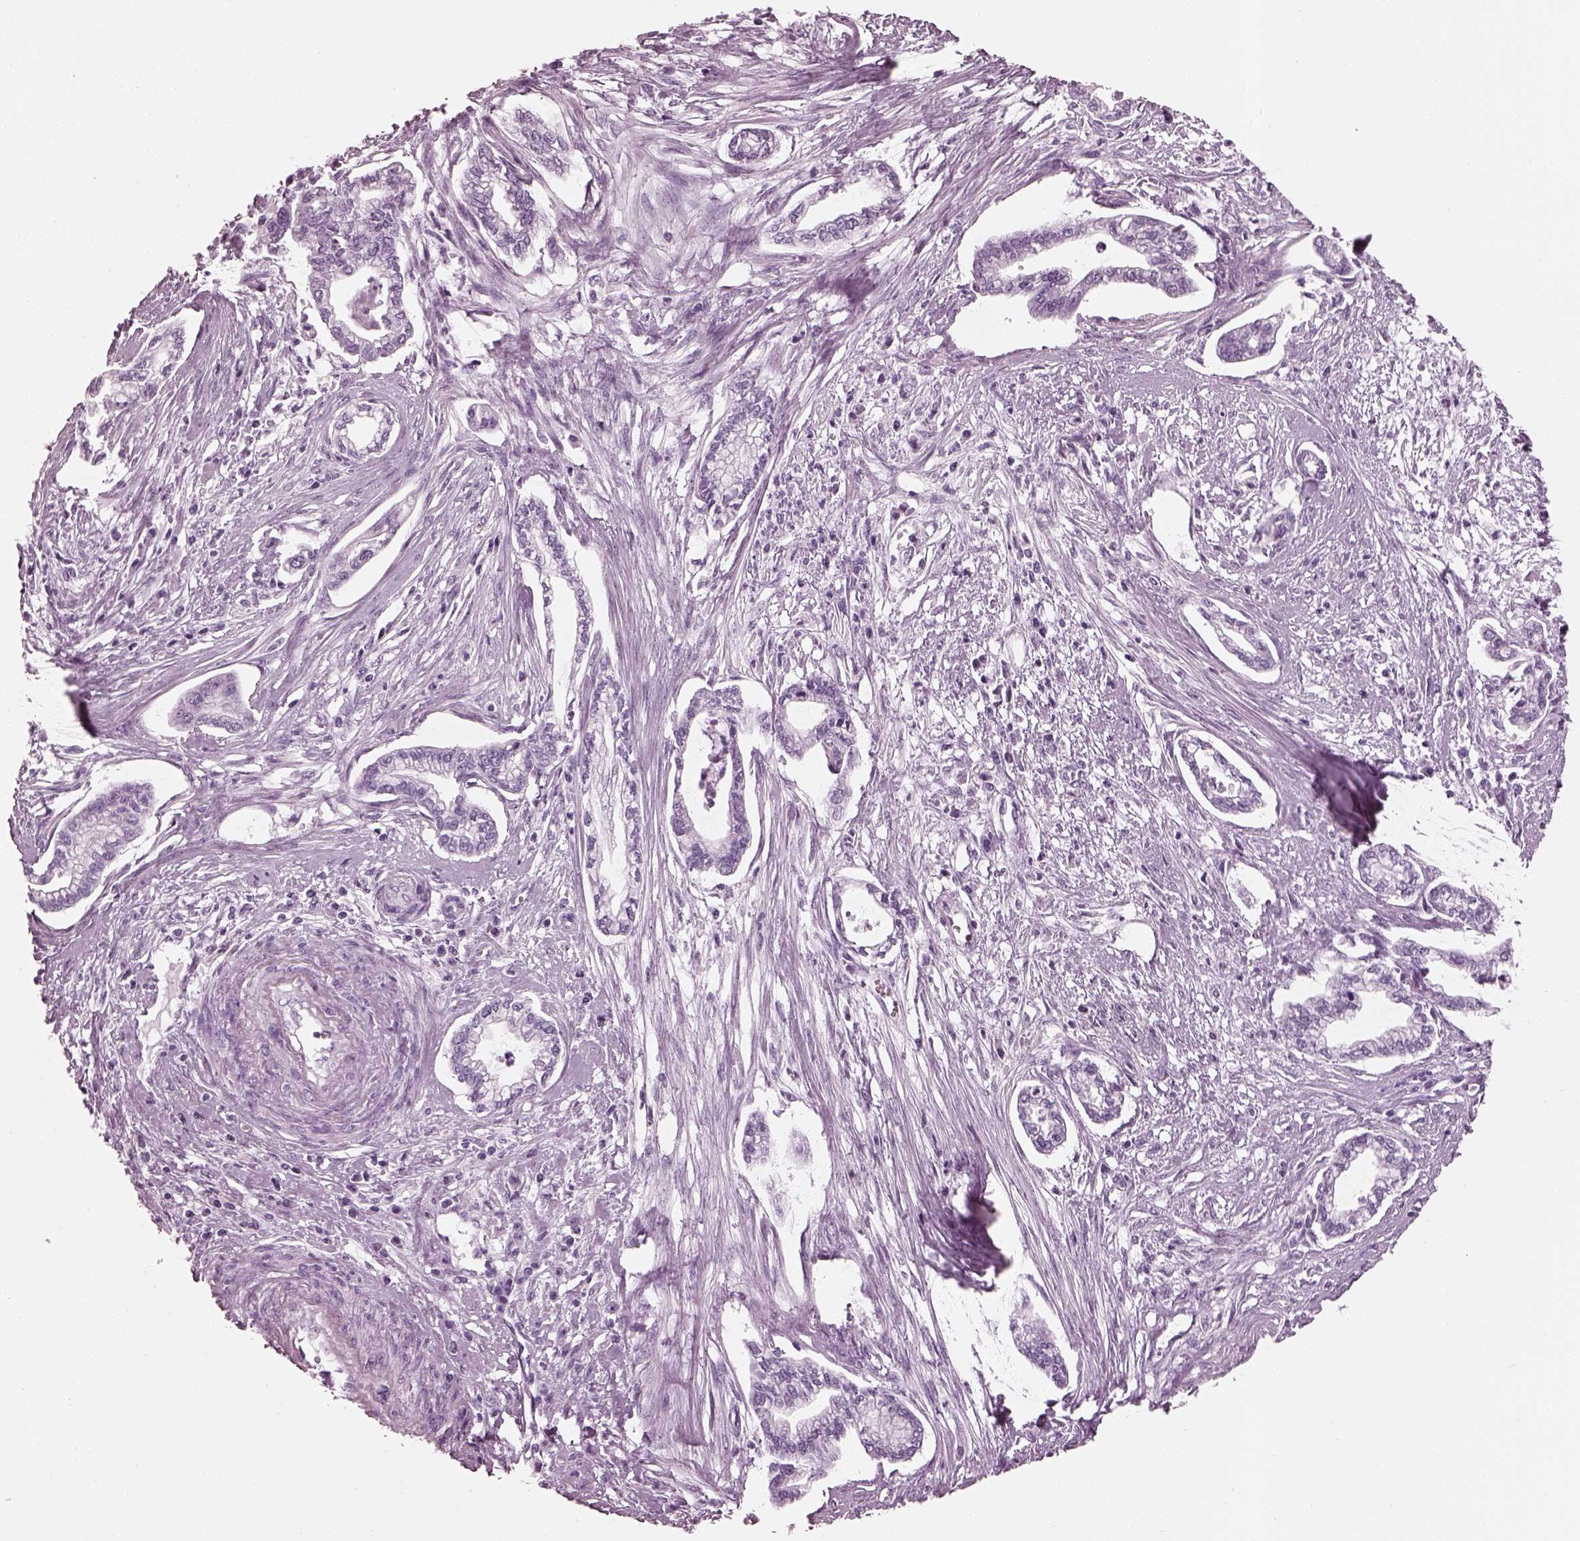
{"staining": {"intensity": "negative", "quantity": "none", "location": "none"}, "tissue": "cervical cancer", "cell_type": "Tumor cells", "image_type": "cancer", "snomed": [{"axis": "morphology", "description": "Adenocarcinoma, NOS"}, {"axis": "topography", "description": "Cervix"}], "caption": "This histopathology image is of cervical cancer (adenocarcinoma) stained with immunohistochemistry (IHC) to label a protein in brown with the nuclei are counter-stained blue. There is no positivity in tumor cells.", "gene": "TCHHL1", "patient": {"sex": "female", "age": 62}}